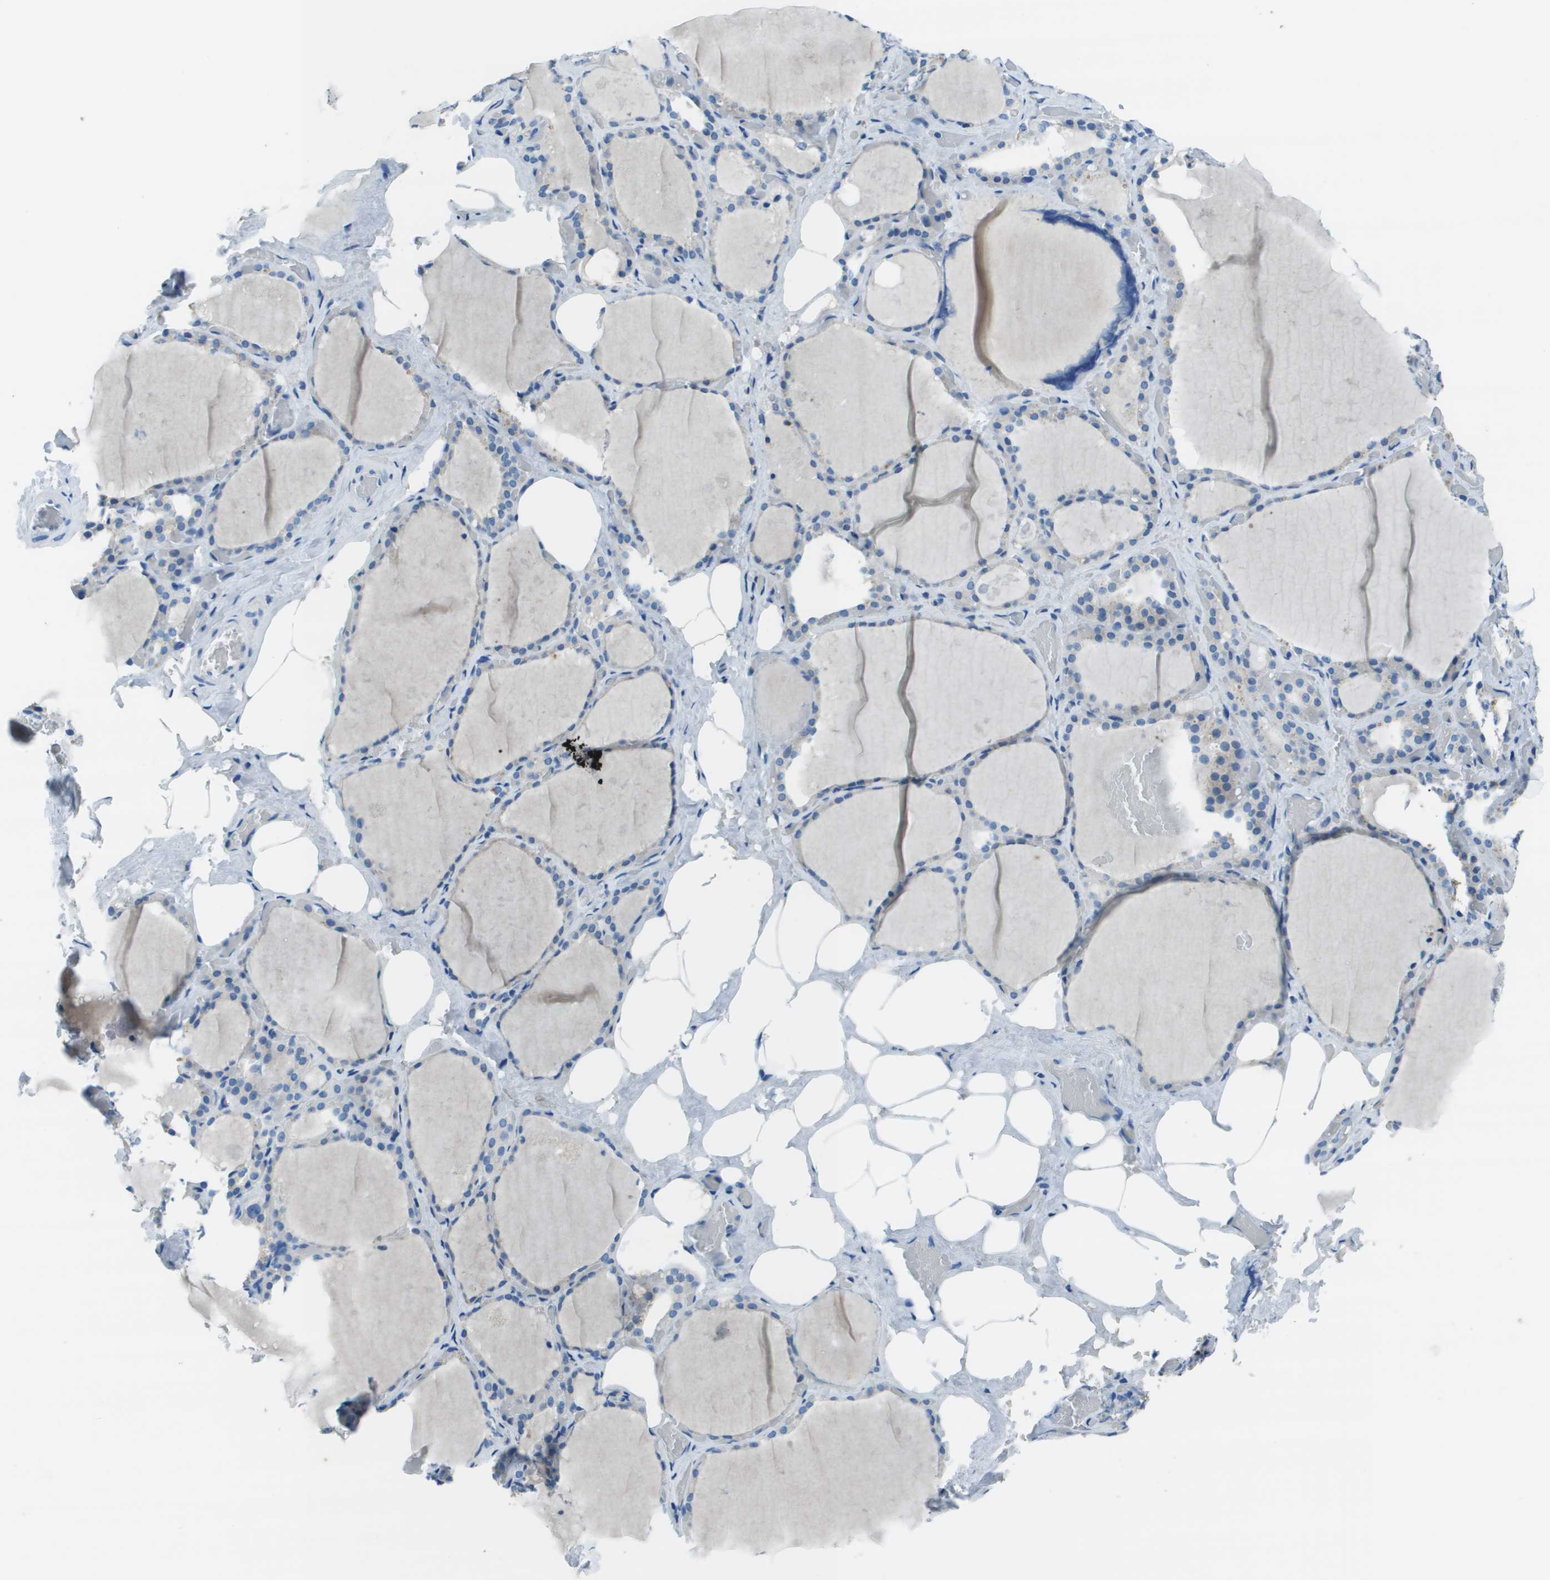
{"staining": {"intensity": "weak", "quantity": "<25%", "location": "cytoplasmic/membranous"}, "tissue": "thyroid gland", "cell_type": "Glandular cells", "image_type": "normal", "snomed": [{"axis": "morphology", "description": "Normal tissue, NOS"}, {"axis": "topography", "description": "Thyroid gland"}], "caption": "IHC micrograph of normal thyroid gland: human thyroid gland stained with DAB reveals no significant protein positivity in glandular cells.", "gene": "STIP1", "patient": {"sex": "male", "age": 61}}